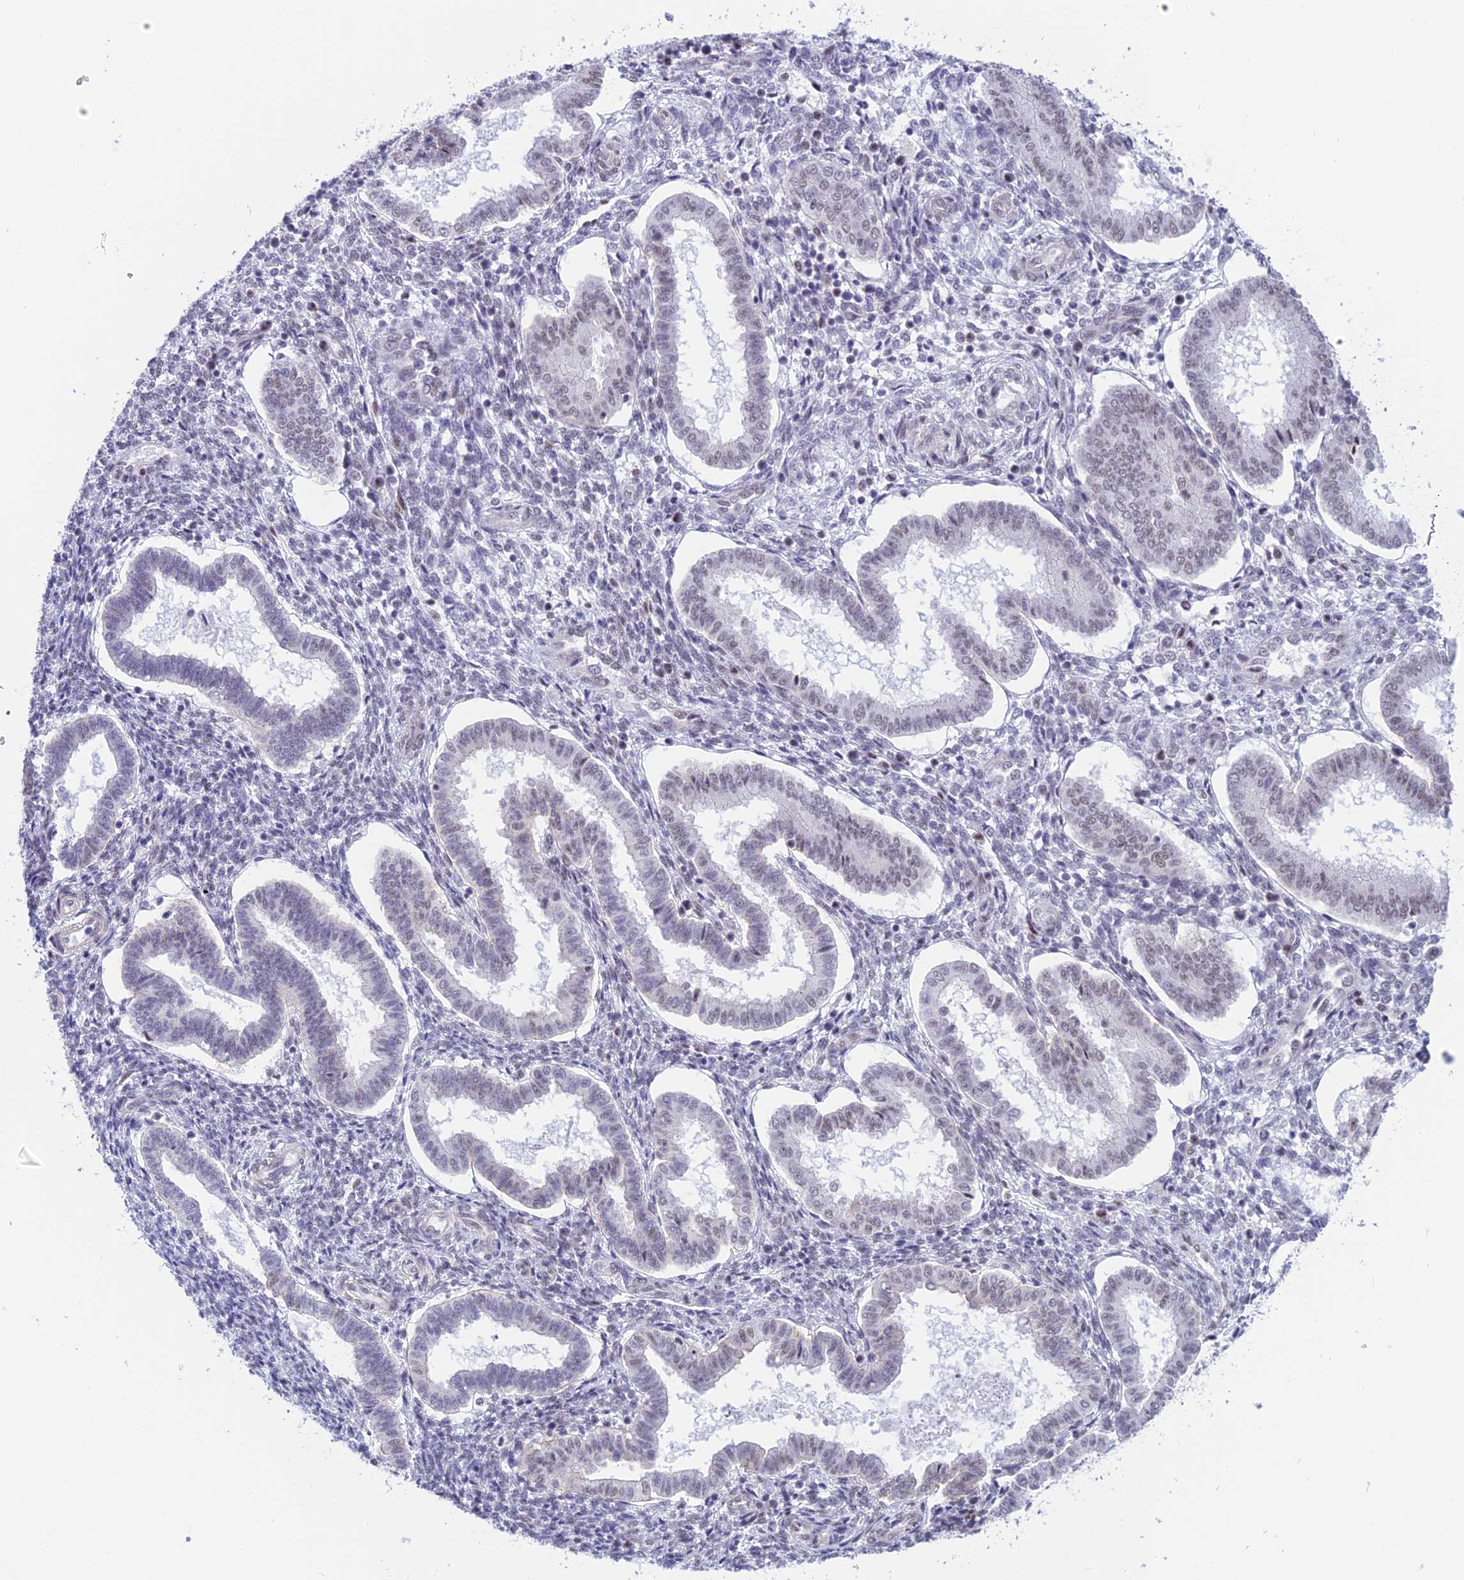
{"staining": {"intensity": "negative", "quantity": "none", "location": "none"}, "tissue": "endometrium", "cell_type": "Cells in endometrial stroma", "image_type": "normal", "snomed": [{"axis": "morphology", "description": "Normal tissue, NOS"}, {"axis": "topography", "description": "Endometrium"}], "caption": "Immunohistochemistry (IHC) of benign human endometrium reveals no positivity in cells in endometrial stroma.", "gene": "SRSF5", "patient": {"sex": "female", "age": 24}}